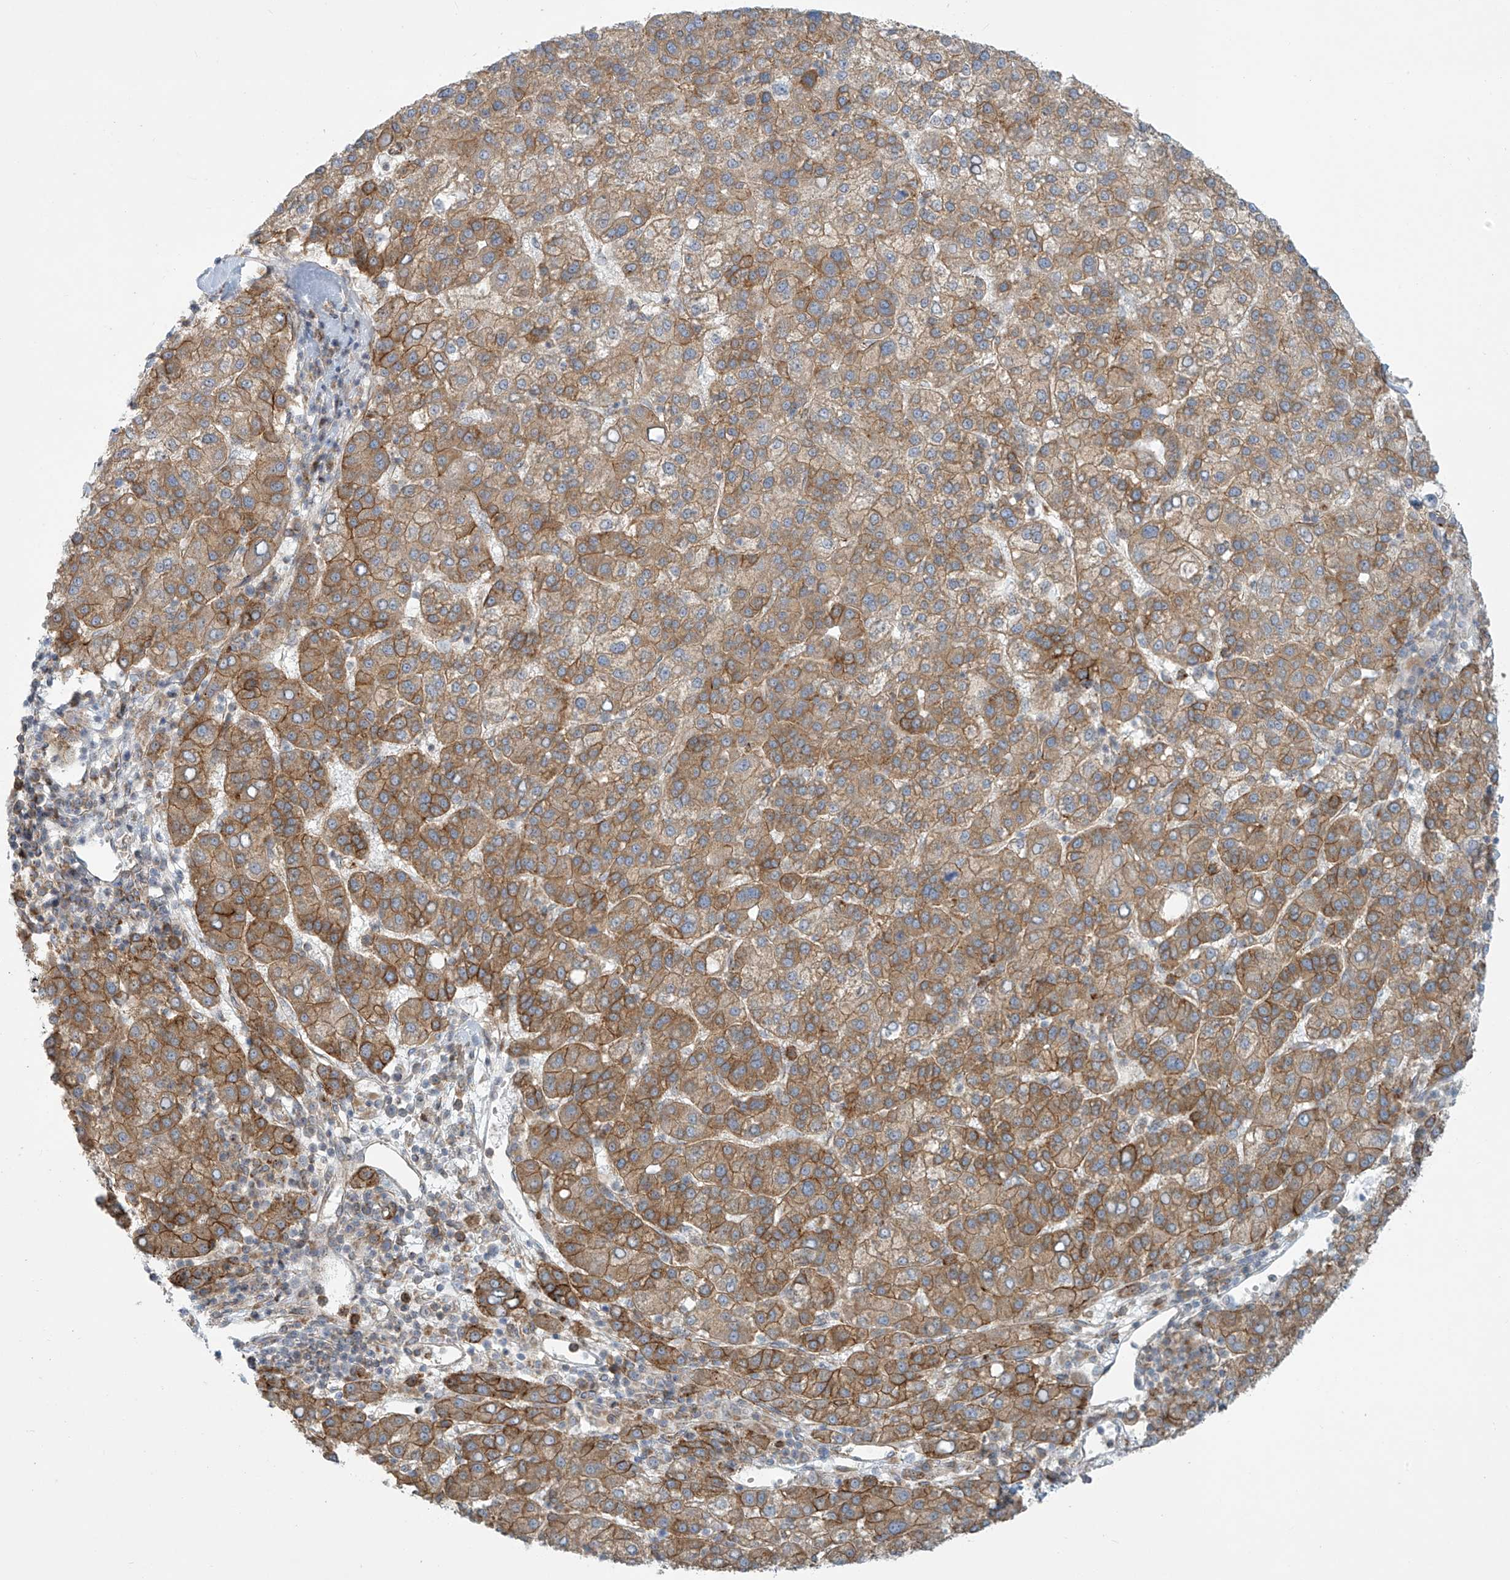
{"staining": {"intensity": "moderate", "quantity": ">75%", "location": "cytoplasmic/membranous"}, "tissue": "liver cancer", "cell_type": "Tumor cells", "image_type": "cancer", "snomed": [{"axis": "morphology", "description": "Carcinoma, Hepatocellular, NOS"}, {"axis": "topography", "description": "Liver"}], "caption": "The histopathology image exhibits a brown stain indicating the presence of a protein in the cytoplasmic/membranous of tumor cells in hepatocellular carcinoma (liver).", "gene": "LZTS3", "patient": {"sex": "female", "age": 58}}